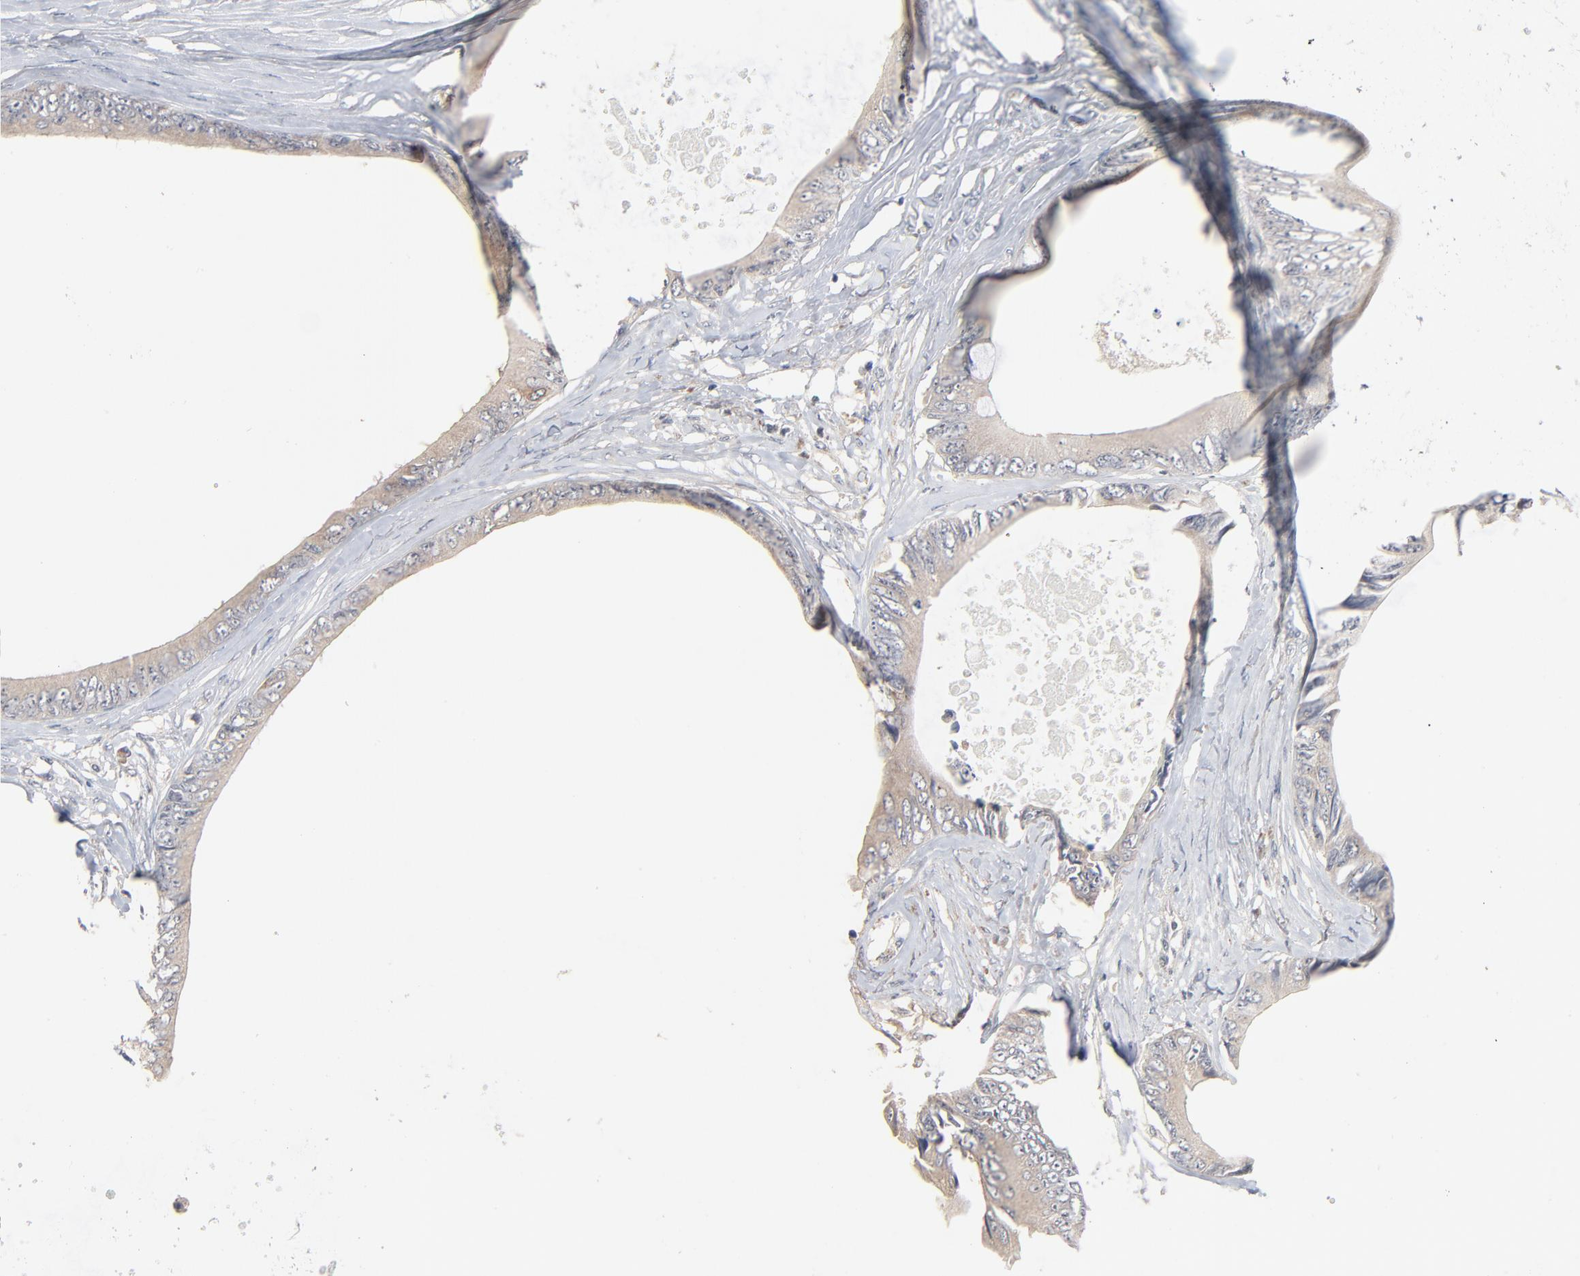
{"staining": {"intensity": "negative", "quantity": "none", "location": "none"}, "tissue": "colorectal cancer", "cell_type": "Tumor cells", "image_type": "cancer", "snomed": [{"axis": "morphology", "description": "Normal tissue, NOS"}, {"axis": "morphology", "description": "Adenocarcinoma, NOS"}, {"axis": "topography", "description": "Rectum"}, {"axis": "topography", "description": "Peripheral nerve tissue"}], "caption": "This is a photomicrograph of IHC staining of adenocarcinoma (colorectal), which shows no expression in tumor cells.", "gene": "ZDHHC8", "patient": {"sex": "female", "age": 77}}